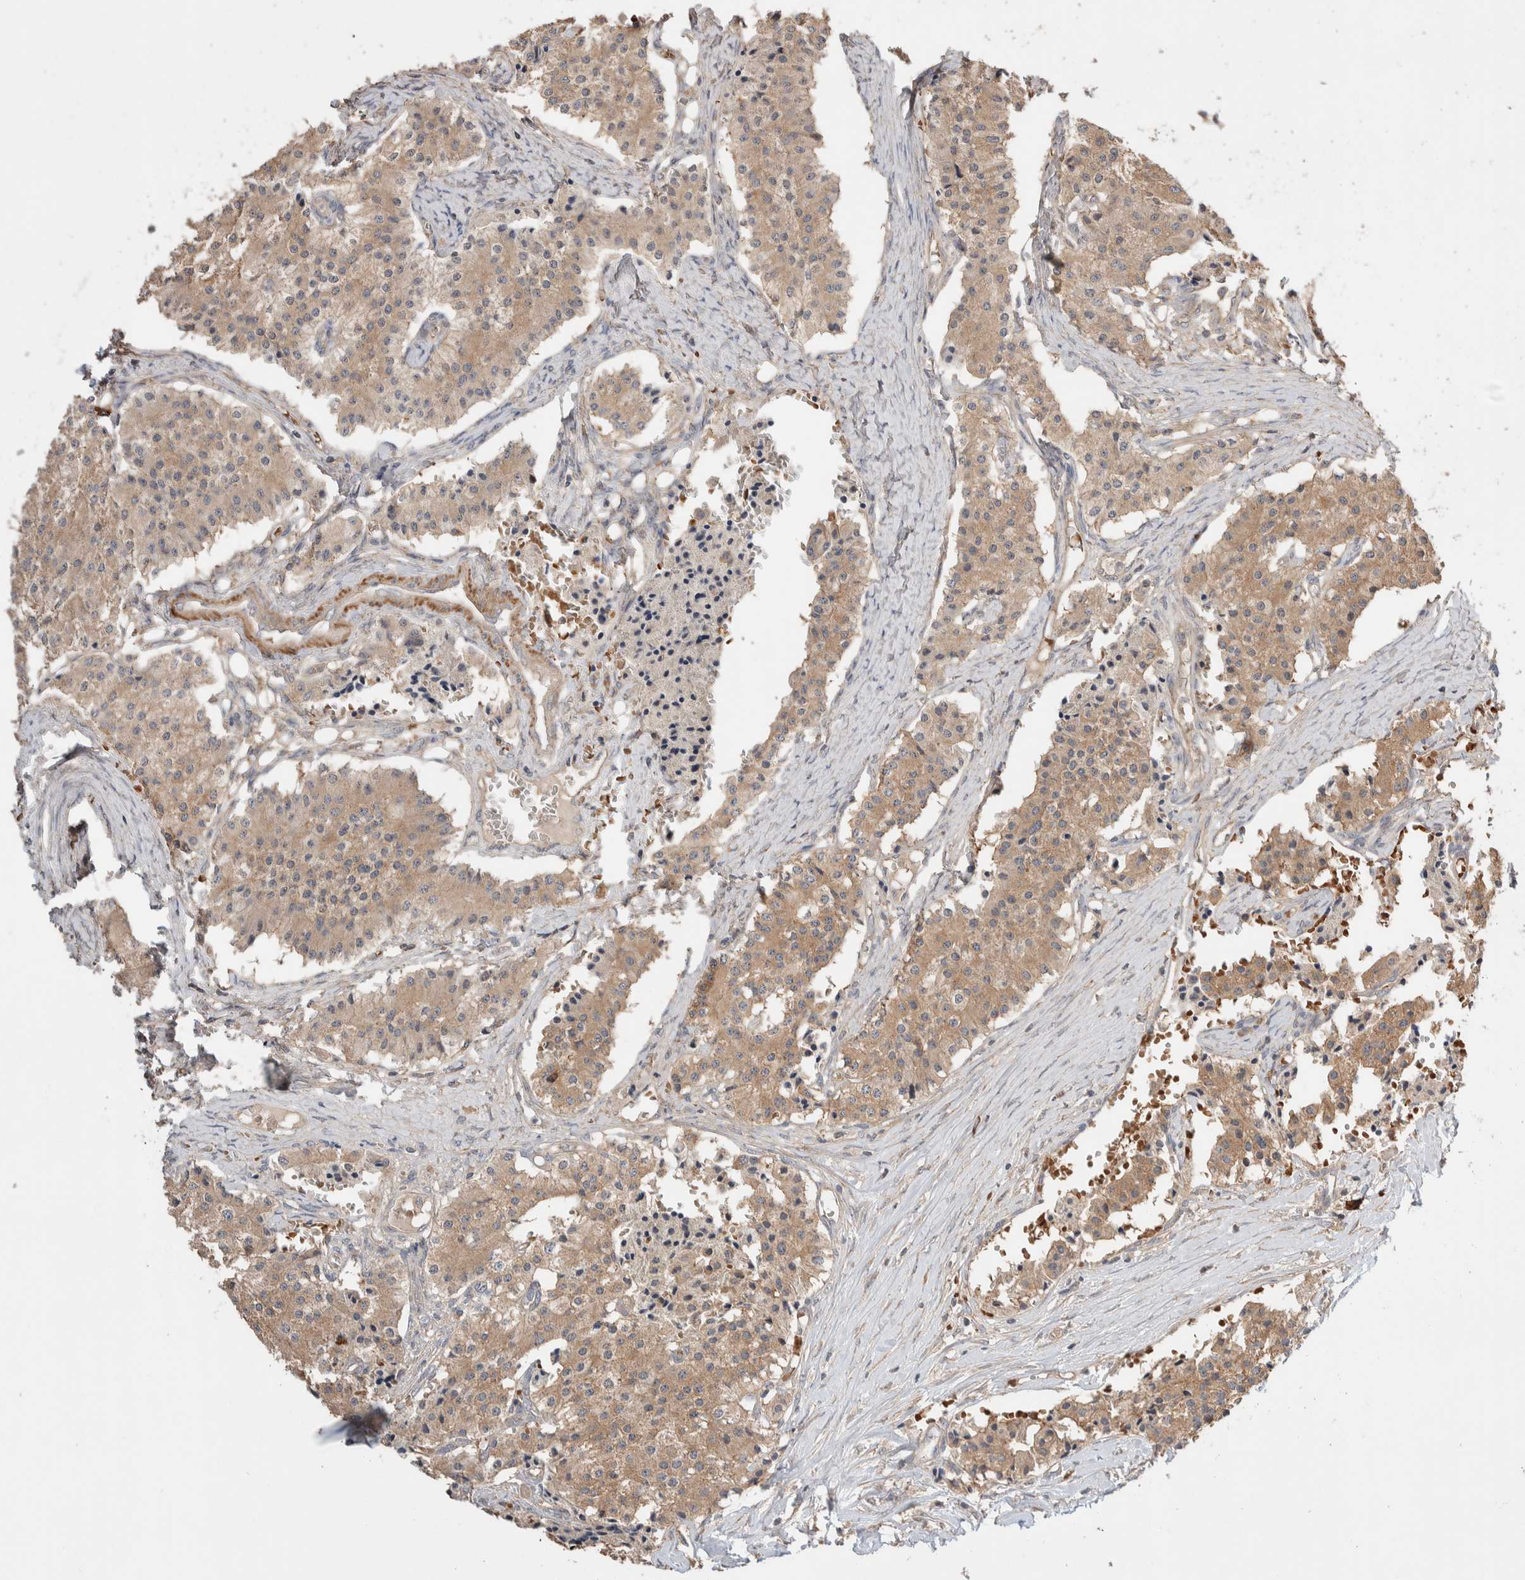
{"staining": {"intensity": "weak", "quantity": ">75%", "location": "cytoplasmic/membranous"}, "tissue": "carcinoid", "cell_type": "Tumor cells", "image_type": "cancer", "snomed": [{"axis": "morphology", "description": "Carcinoid, malignant, NOS"}, {"axis": "topography", "description": "Colon"}], "caption": "IHC (DAB) staining of human carcinoid displays weak cytoplasmic/membranous protein expression in approximately >75% of tumor cells.", "gene": "WDR91", "patient": {"sex": "female", "age": 52}}